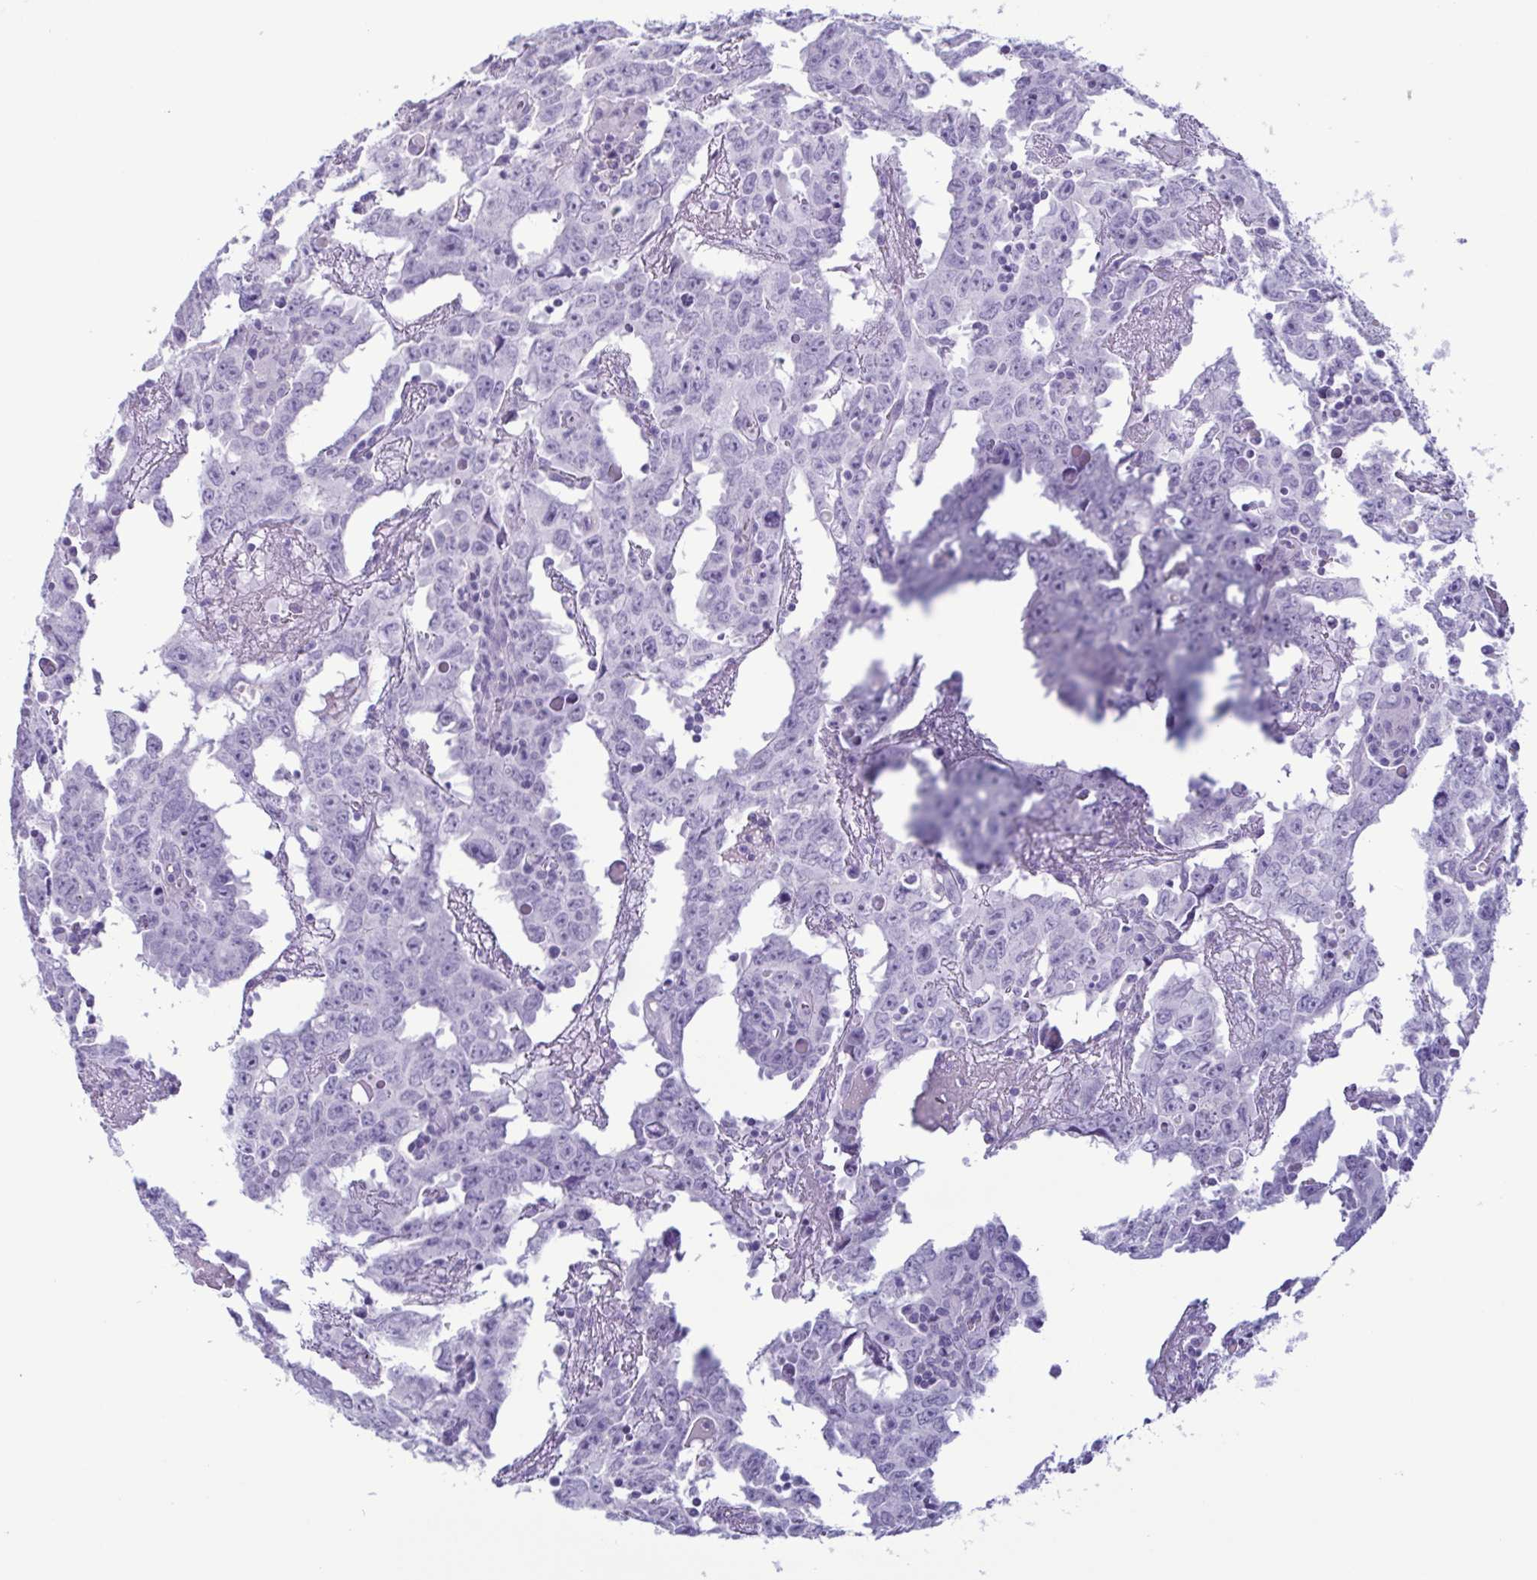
{"staining": {"intensity": "negative", "quantity": "none", "location": "none"}, "tissue": "testis cancer", "cell_type": "Tumor cells", "image_type": "cancer", "snomed": [{"axis": "morphology", "description": "Carcinoma, Embryonal, NOS"}, {"axis": "topography", "description": "Testis"}], "caption": "Immunohistochemistry micrograph of neoplastic tissue: human testis cancer stained with DAB (3,3'-diaminobenzidine) demonstrates no significant protein positivity in tumor cells.", "gene": "LTF", "patient": {"sex": "male", "age": 22}}